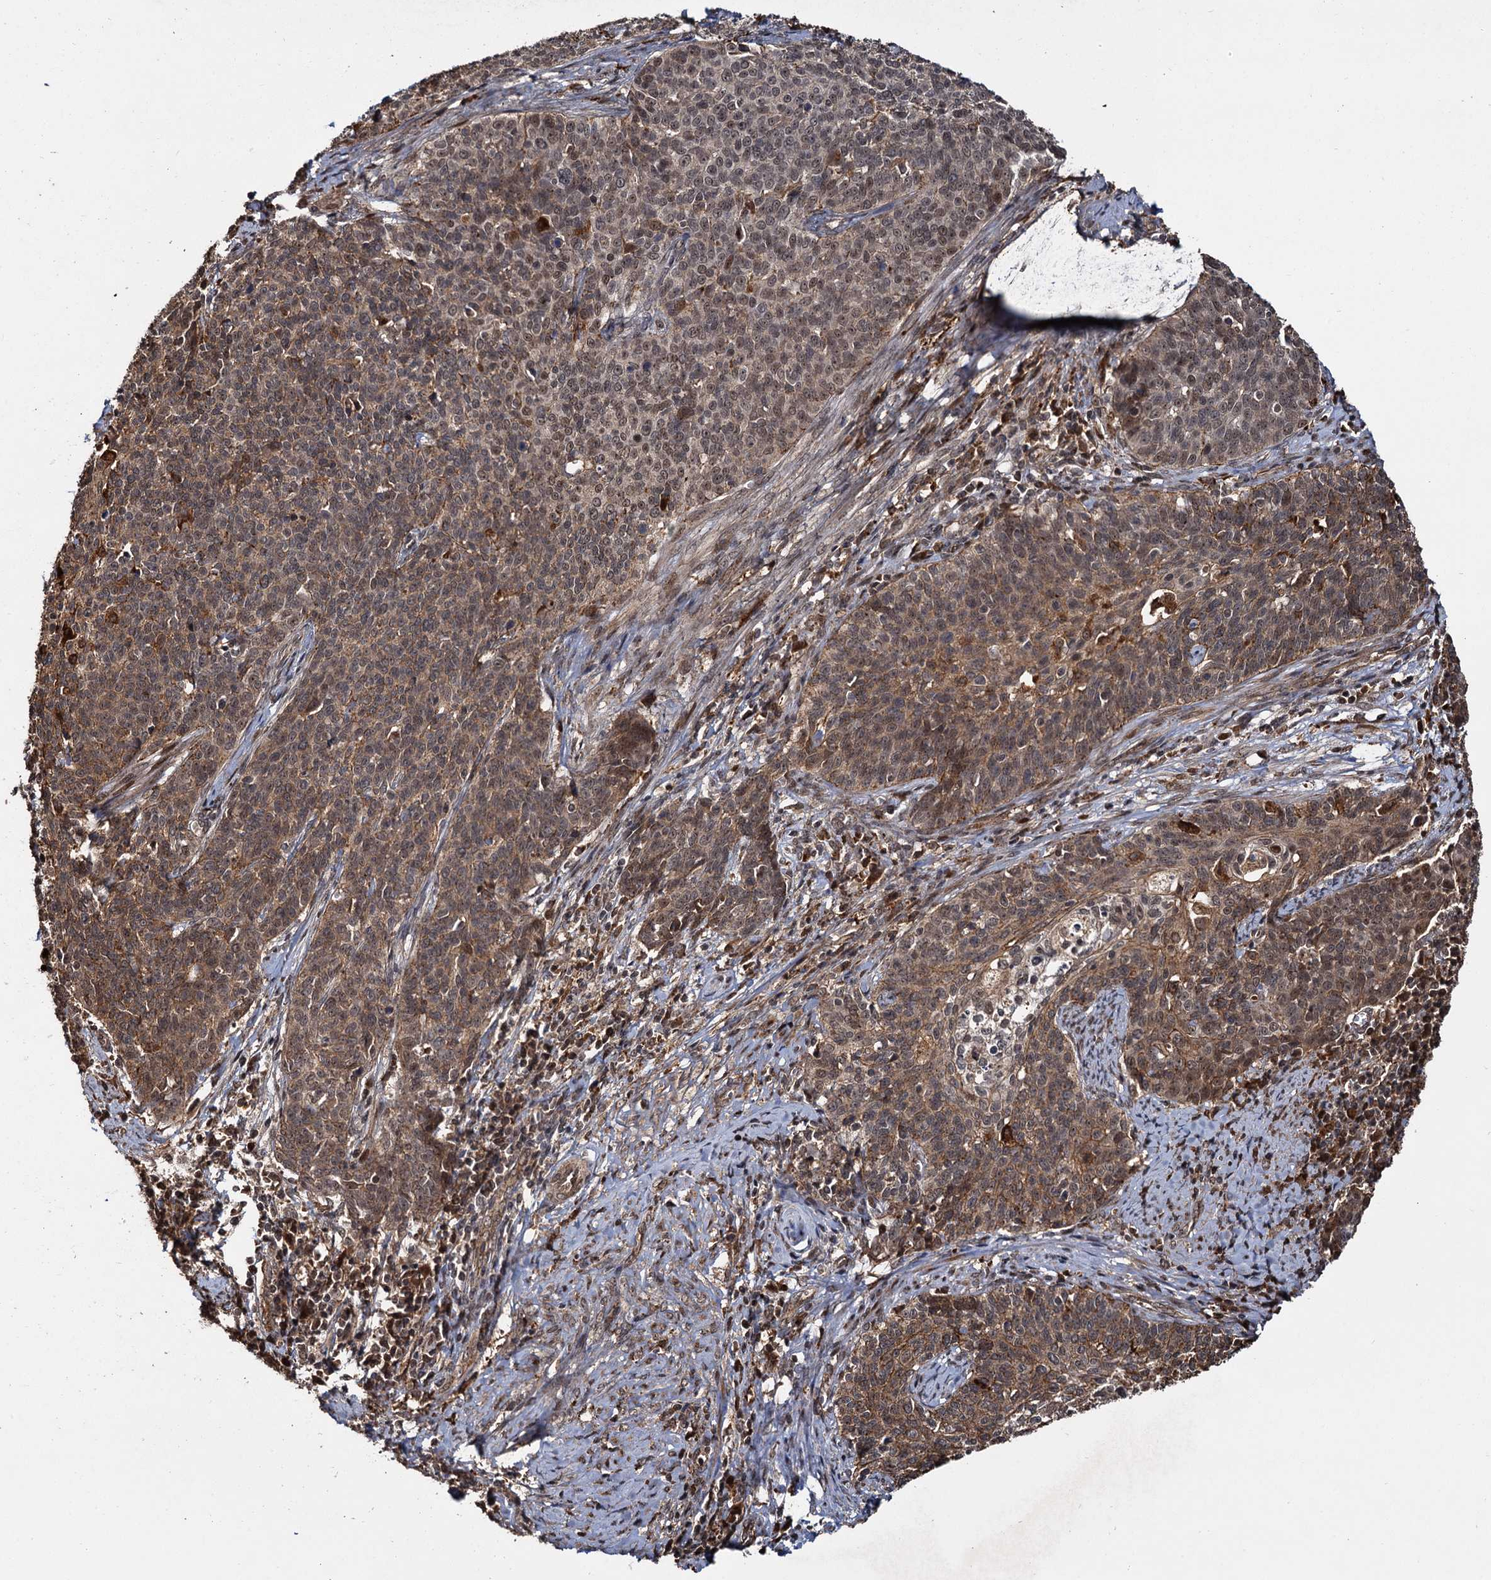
{"staining": {"intensity": "moderate", "quantity": ">75%", "location": "cytoplasmic/membranous,nuclear"}, "tissue": "cervical cancer", "cell_type": "Tumor cells", "image_type": "cancer", "snomed": [{"axis": "morphology", "description": "Squamous cell carcinoma, NOS"}, {"axis": "topography", "description": "Cervix"}], "caption": "An immunohistochemistry image of neoplastic tissue is shown. Protein staining in brown shows moderate cytoplasmic/membranous and nuclear positivity in squamous cell carcinoma (cervical) within tumor cells.", "gene": "CEP192", "patient": {"sex": "female", "age": 39}}